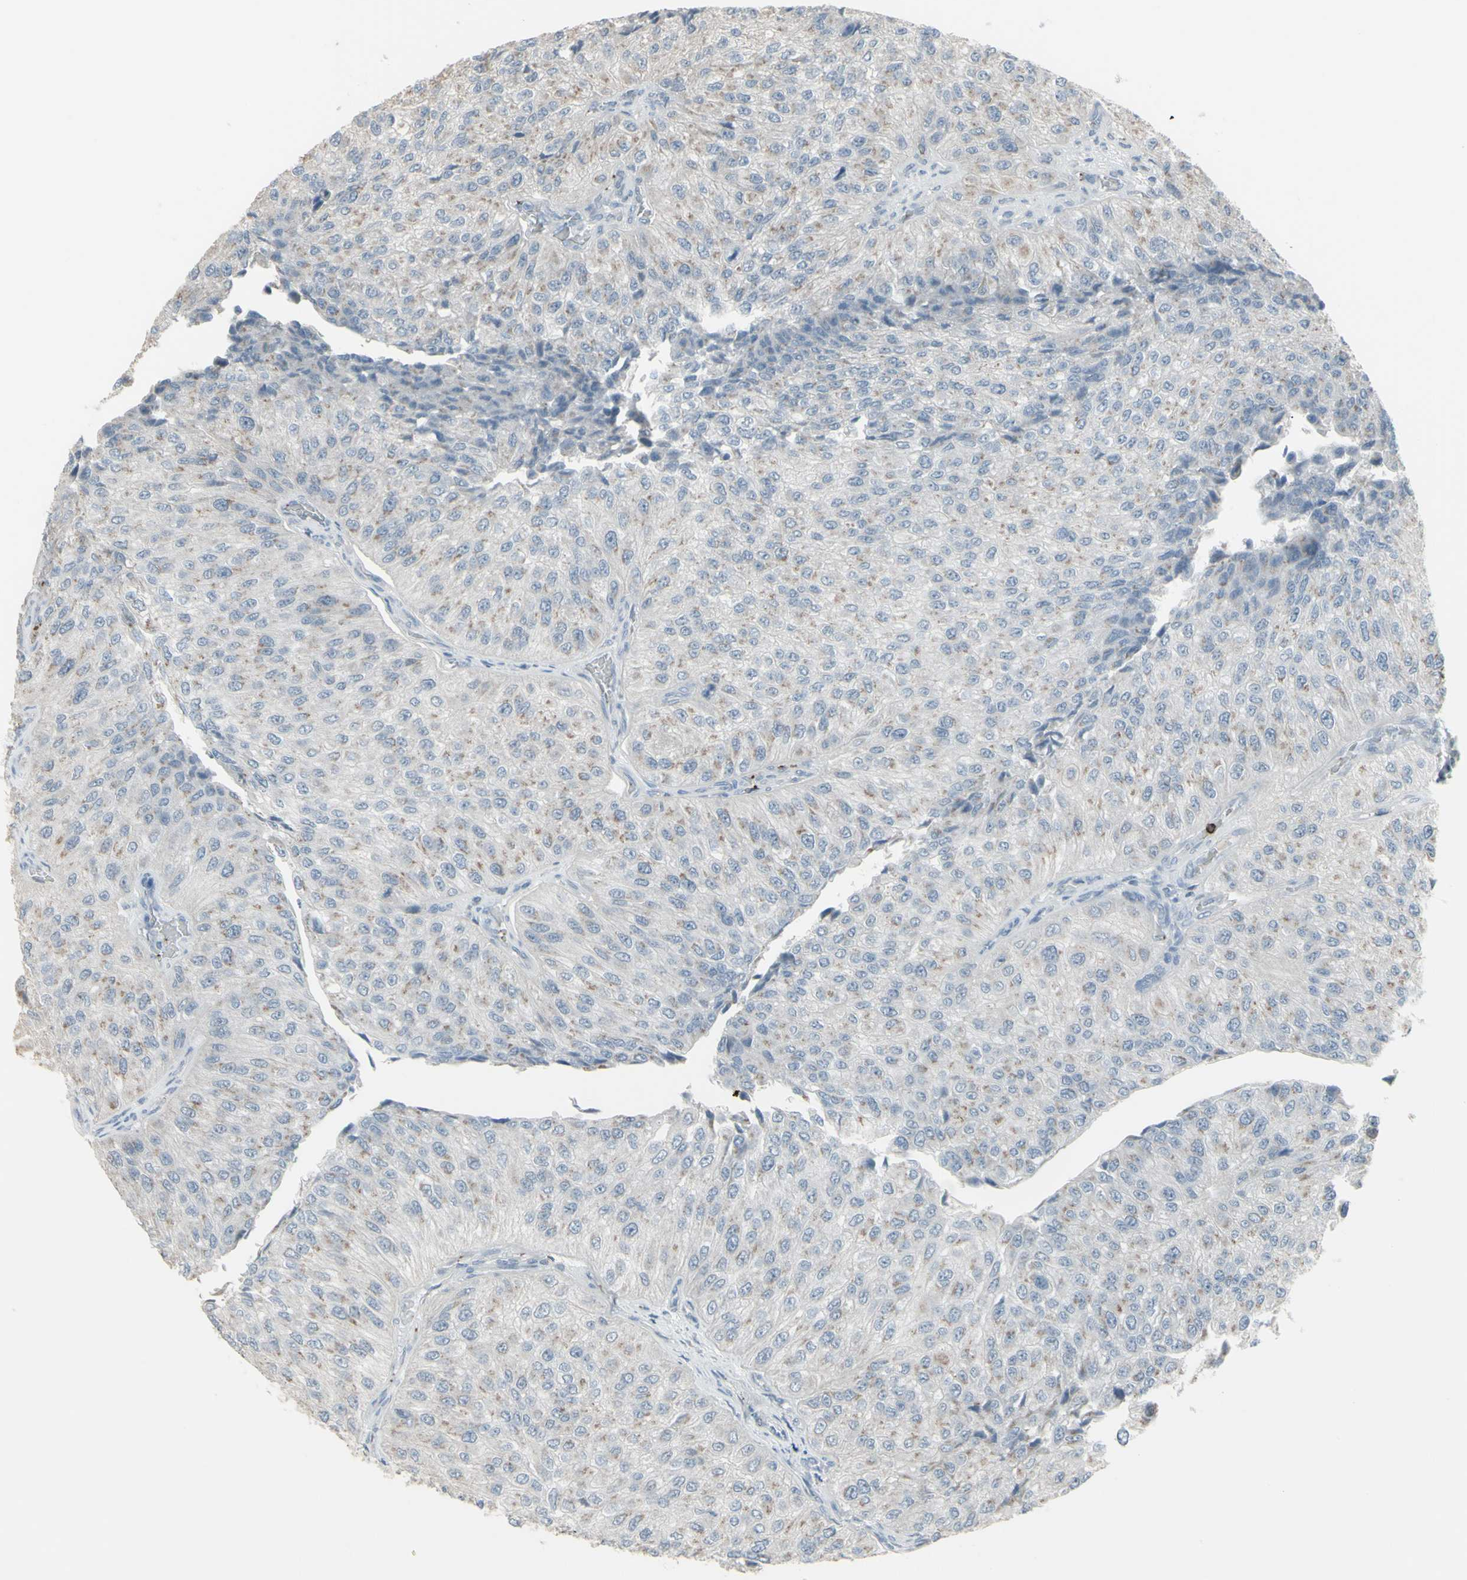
{"staining": {"intensity": "weak", "quantity": "<25%", "location": "cytoplasmic/membranous"}, "tissue": "urothelial cancer", "cell_type": "Tumor cells", "image_type": "cancer", "snomed": [{"axis": "morphology", "description": "Urothelial carcinoma, High grade"}, {"axis": "topography", "description": "Kidney"}, {"axis": "topography", "description": "Urinary bladder"}], "caption": "A high-resolution micrograph shows IHC staining of urothelial carcinoma (high-grade), which reveals no significant staining in tumor cells. (DAB (3,3'-diaminobenzidine) immunohistochemistry with hematoxylin counter stain).", "gene": "CD79B", "patient": {"sex": "male", "age": 77}}